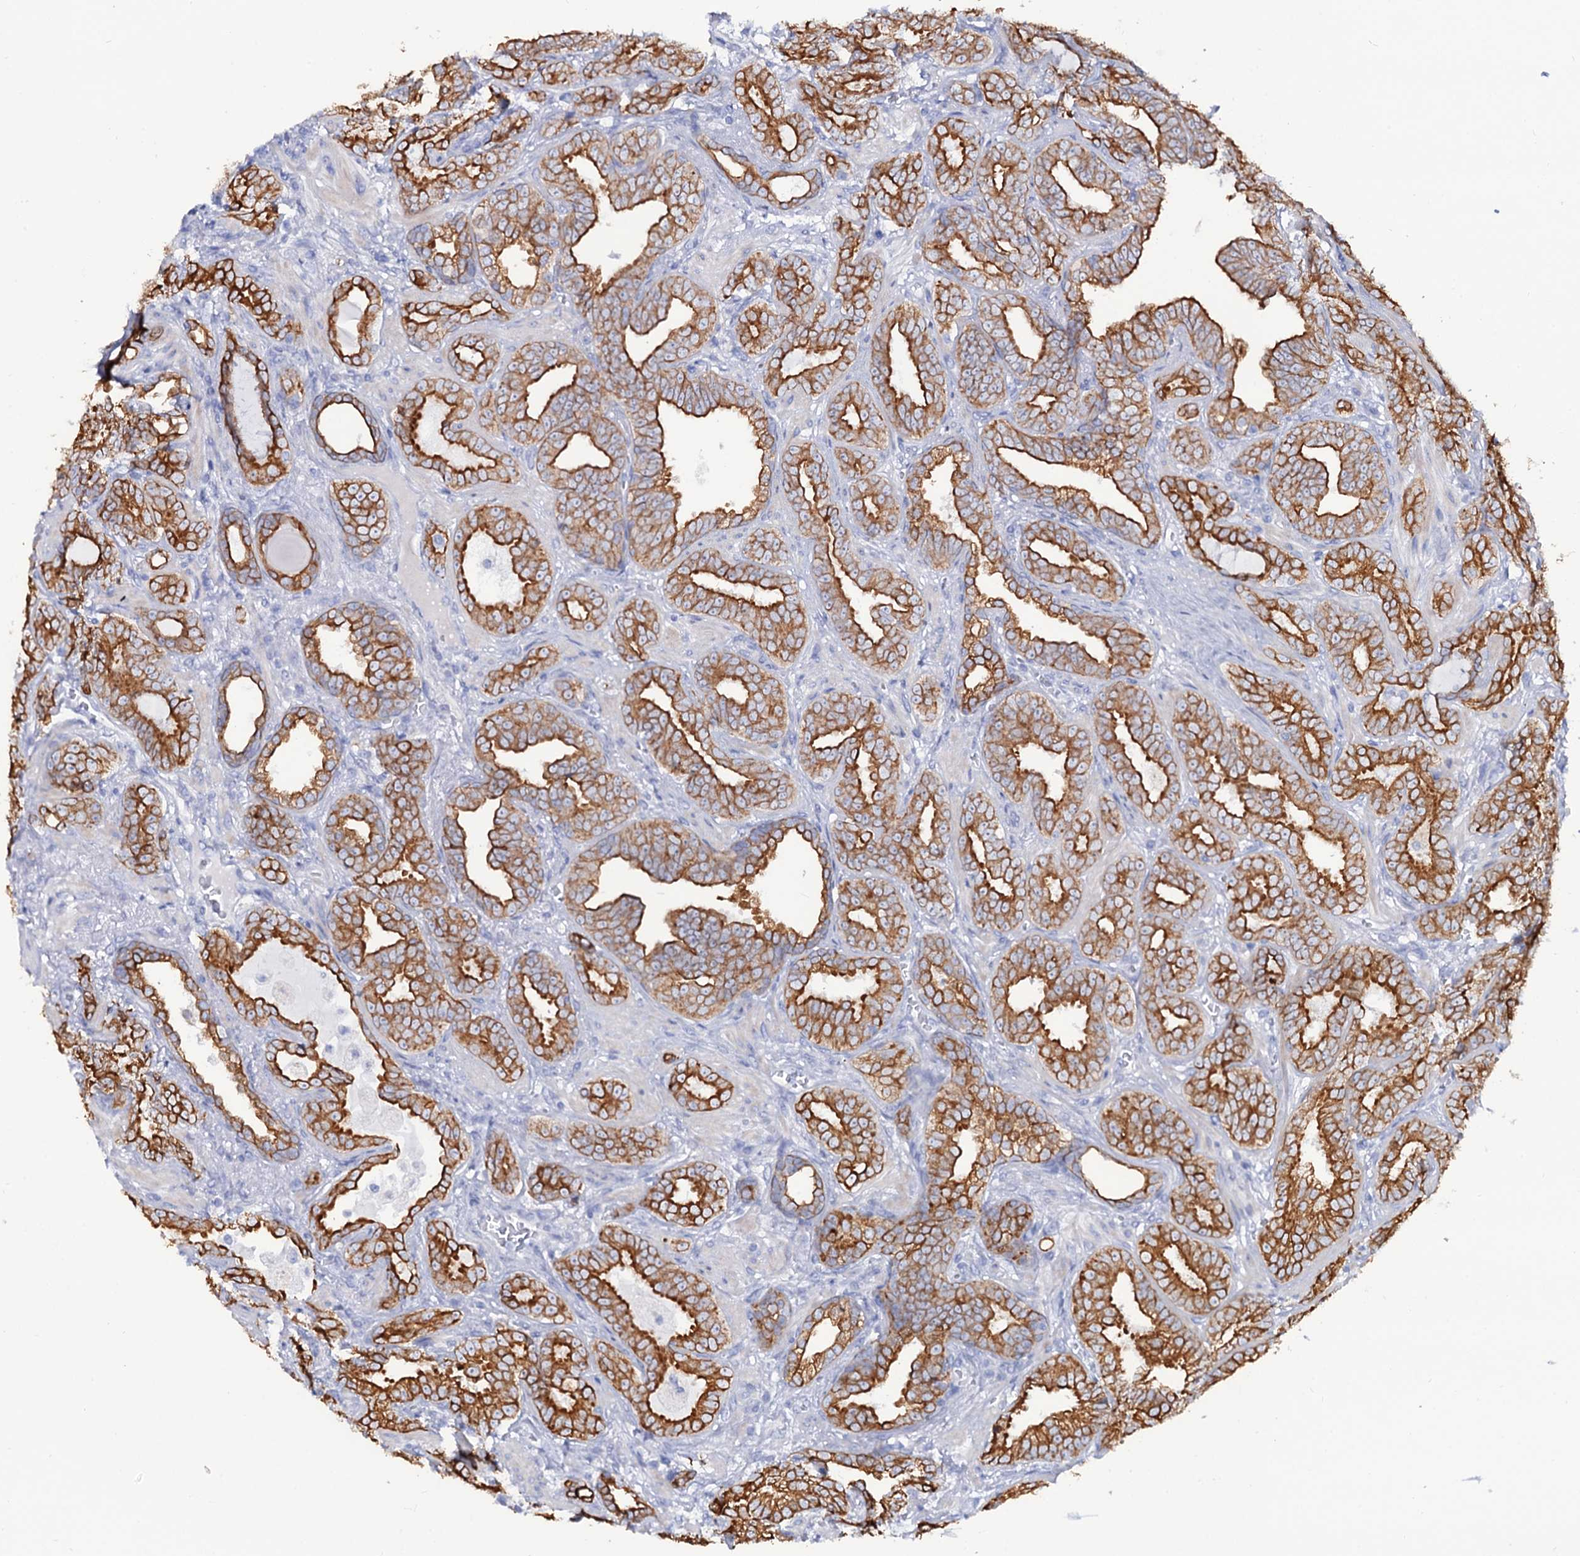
{"staining": {"intensity": "strong", "quantity": ">75%", "location": "cytoplasmic/membranous"}, "tissue": "prostate cancer", "cell_type": "Tumor cells", "image_type": "cancer", "snomed": [{"axis": "morphology", "description": "Adenocarcinoma, High grade"}, {"axis": "topography", "description": "Prostate and seminal vesicle, NOS"}], "caption": "Immunohistochemistry of human prostate cancer (adenocarcinoma (high-grade)) demonstrates high levels of strong cytoplasmic/membranous positivity in approximately >75% of tumor cells.", "gene": "RAB3IP", "patient": {"sex": "male", "age": 67}}